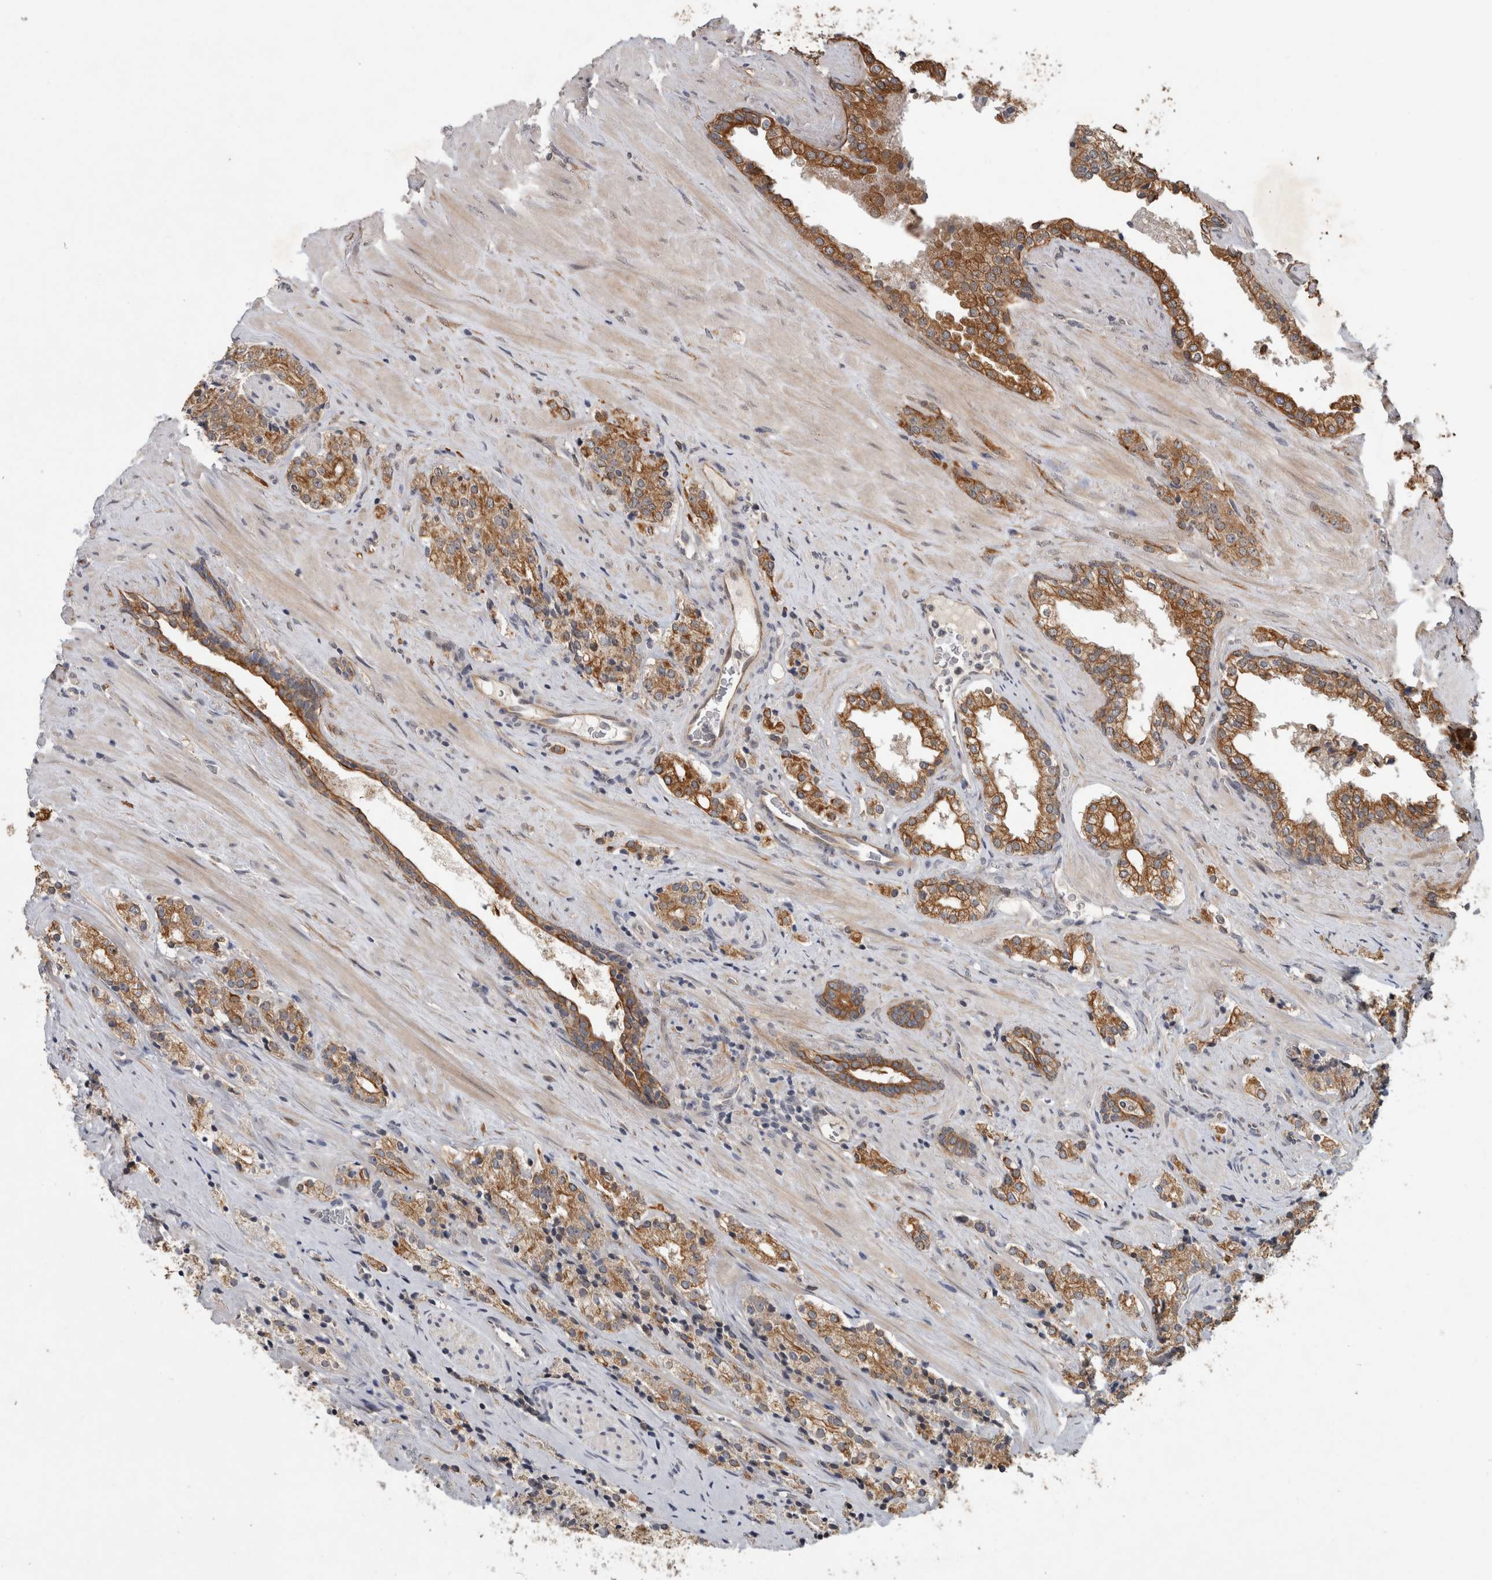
{"staining": {"intensity": "moderate", "quantity": ">75%", "location": "cytoplasmic/membranous"}, "tissue": "prostate cancer", "cell_type": "Tumor cells", "image_type": "cancer", "snomed": [{"axis": "morphology", "description": "Adenocarcinoma, High grade"}, {"axis": "topography", "description": "Prostate"}], "caption": "Protein positivity by immunohistochemistry (IHC) exhibits moderate cytoplasmic/membranous staining in about >75% of tumor cells in prostate high-grade adenocarcinoma.", "gene": "RHPN1", "patient": {"sex": "male", "age": 71}}